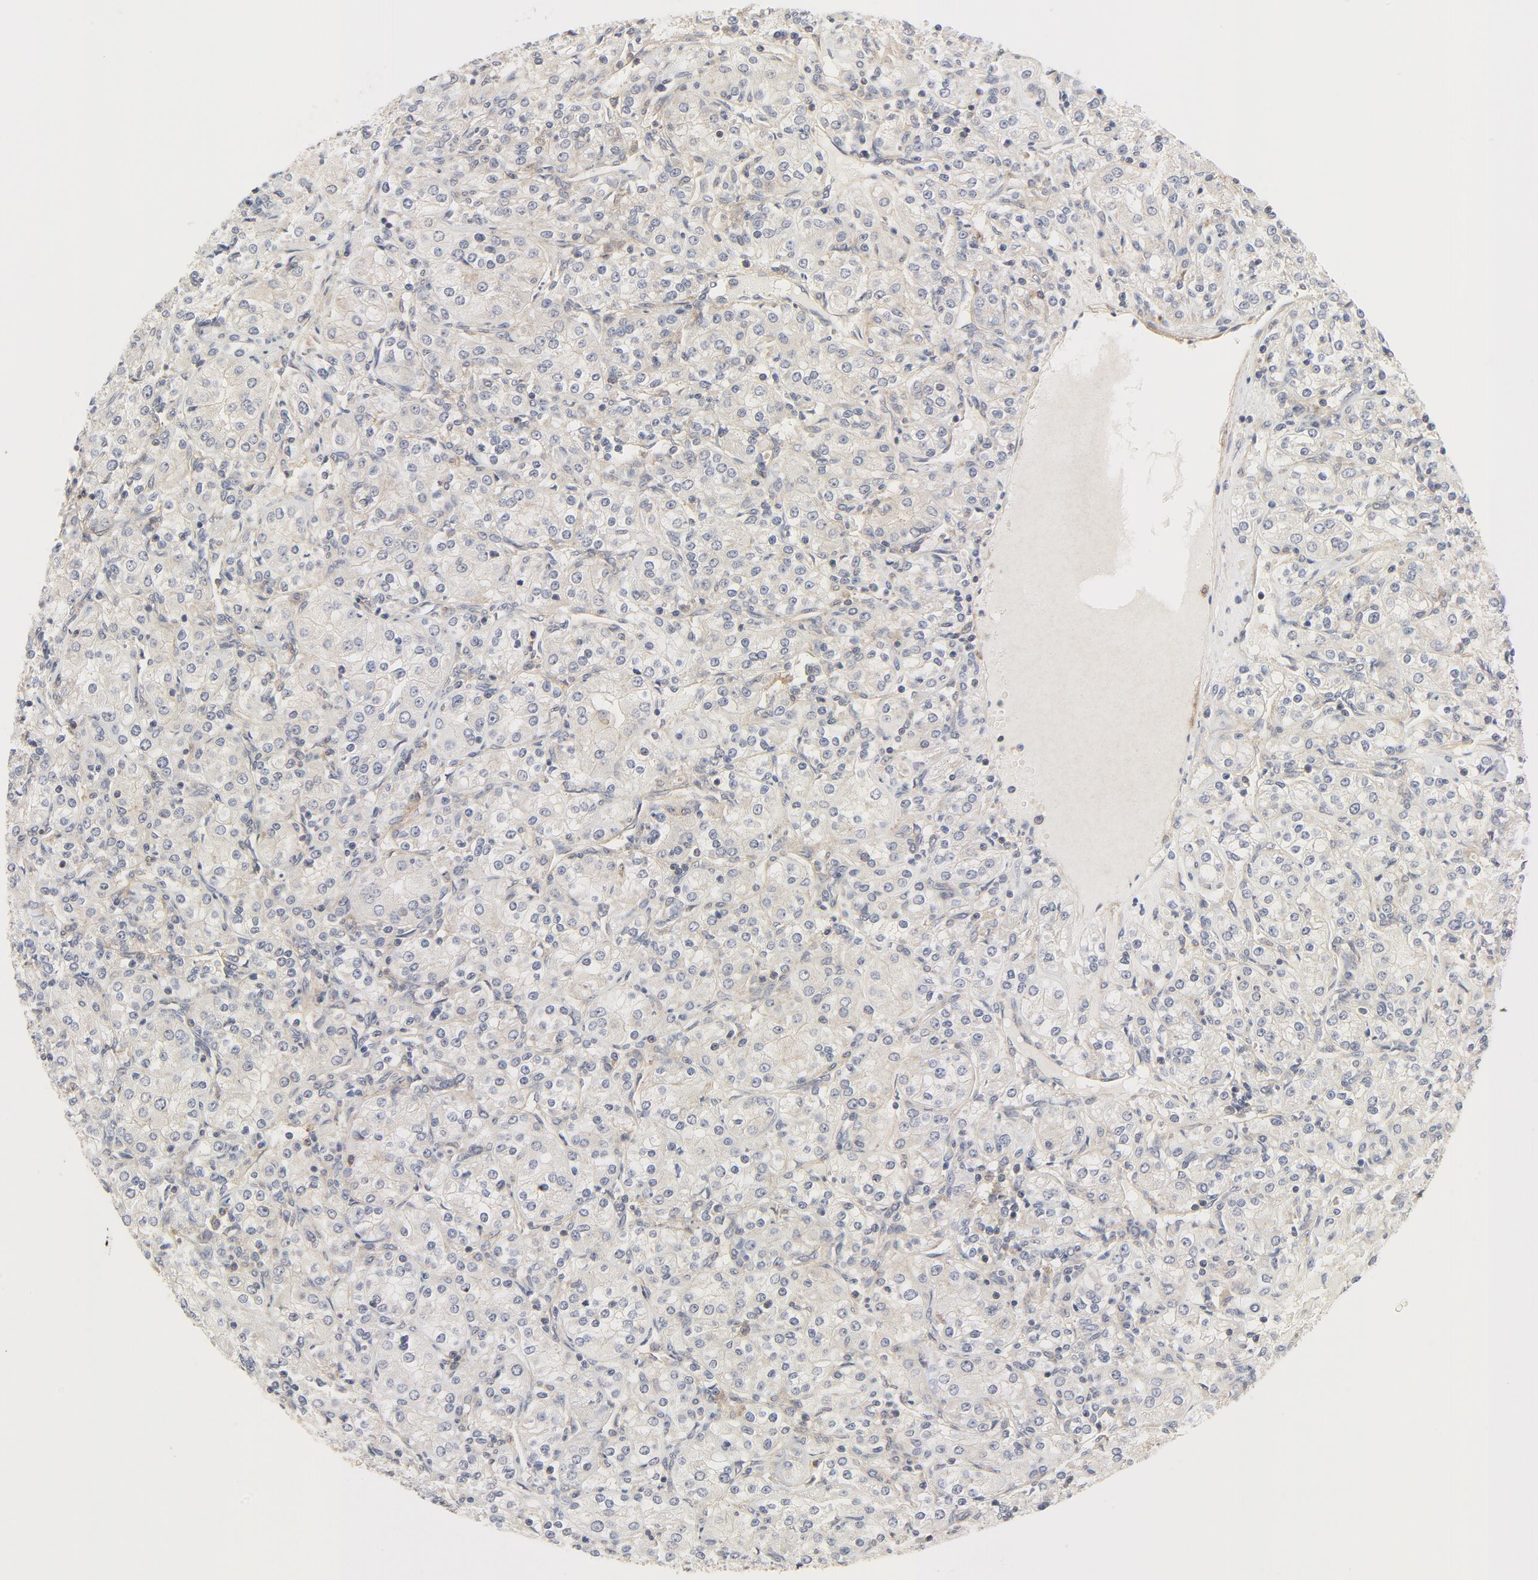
{"staining": {"intensity": "negative", "quantity": "none", "location": "none"}, "tissue": "renal cancer", "cell_type": "Tumor cells", "image_type": "cancer", "snomed": [{"axis": "morphology", "description": "Adenocarcinoma, NOS"}, {"axis": "topography", "description": "Kidney"}], "caption": "This photomicrograph is of renal cancer (adenocarcinoma) stained with IHC to label a protein in brown with the nuclei are counter-stained blue. There is no staining in tumor cells. Brightfield microscopy of immunohistochemistry stained with DAB (brown) and hematoxylin (blue), captured at high magnification.", "gene": "MAP2K7", "patient": {"sex": "male", "age": 77}}